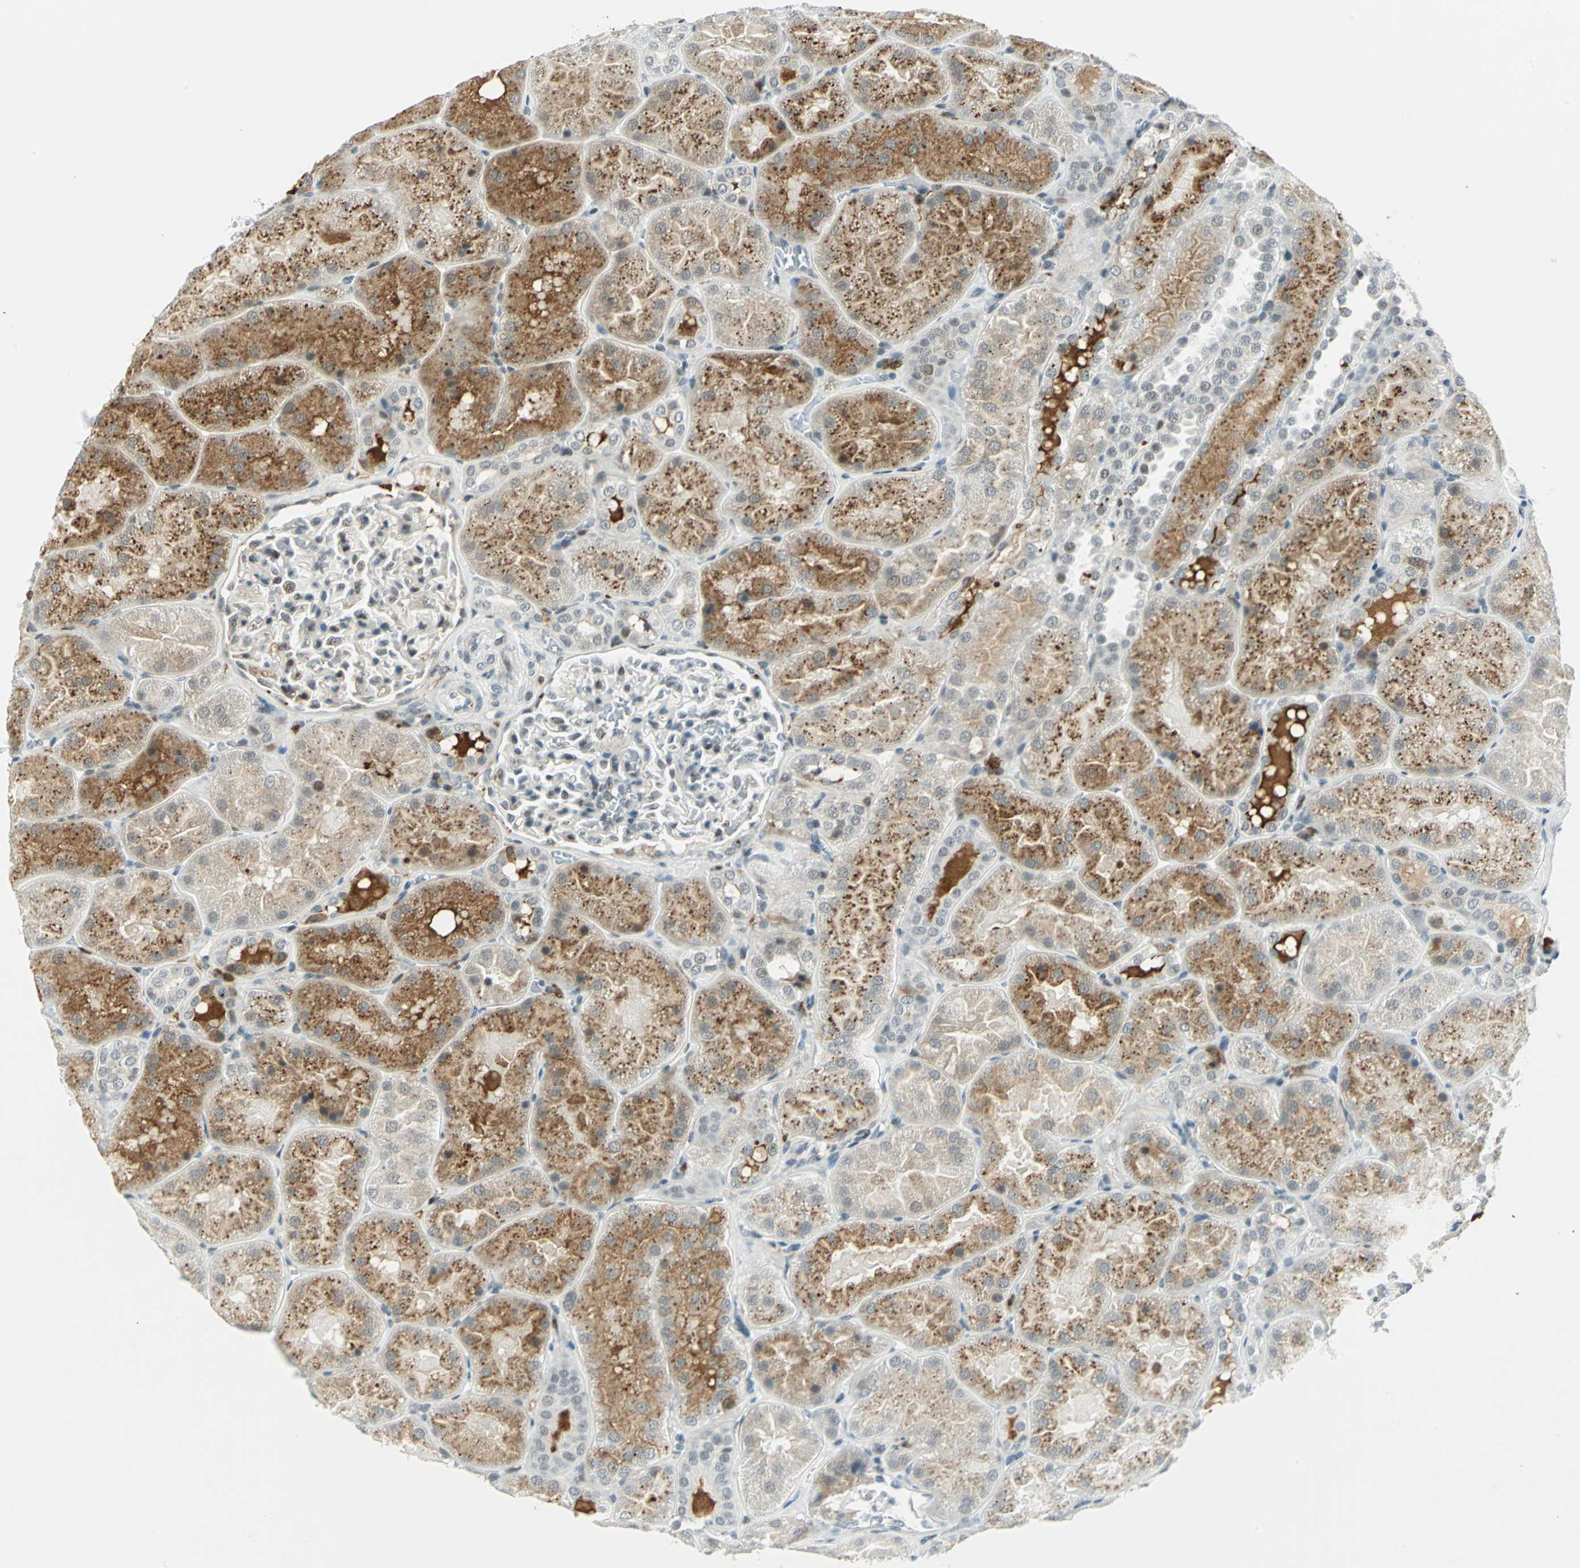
{"staining": {"intensity": "negative", "quantity": "none", "location": "none"}, "tissue": "kidney", "cell_type": "Cells in glomeruli", "image_type": "normal", "snomed": [{"axis": "morphology", "description": "Normal tissue, NOS"}, {"axis": "topography", "description": "Kidney"}], "caption": "DAB immunohistochemical staining of normal kidney reveals no significant expression in cells in glomeruli. (Immunohistochemistry (ihc), brightfield microscopy, high magnification).", "gene": "MTMR10", "patient": {"sex": "male", "age": 28}}